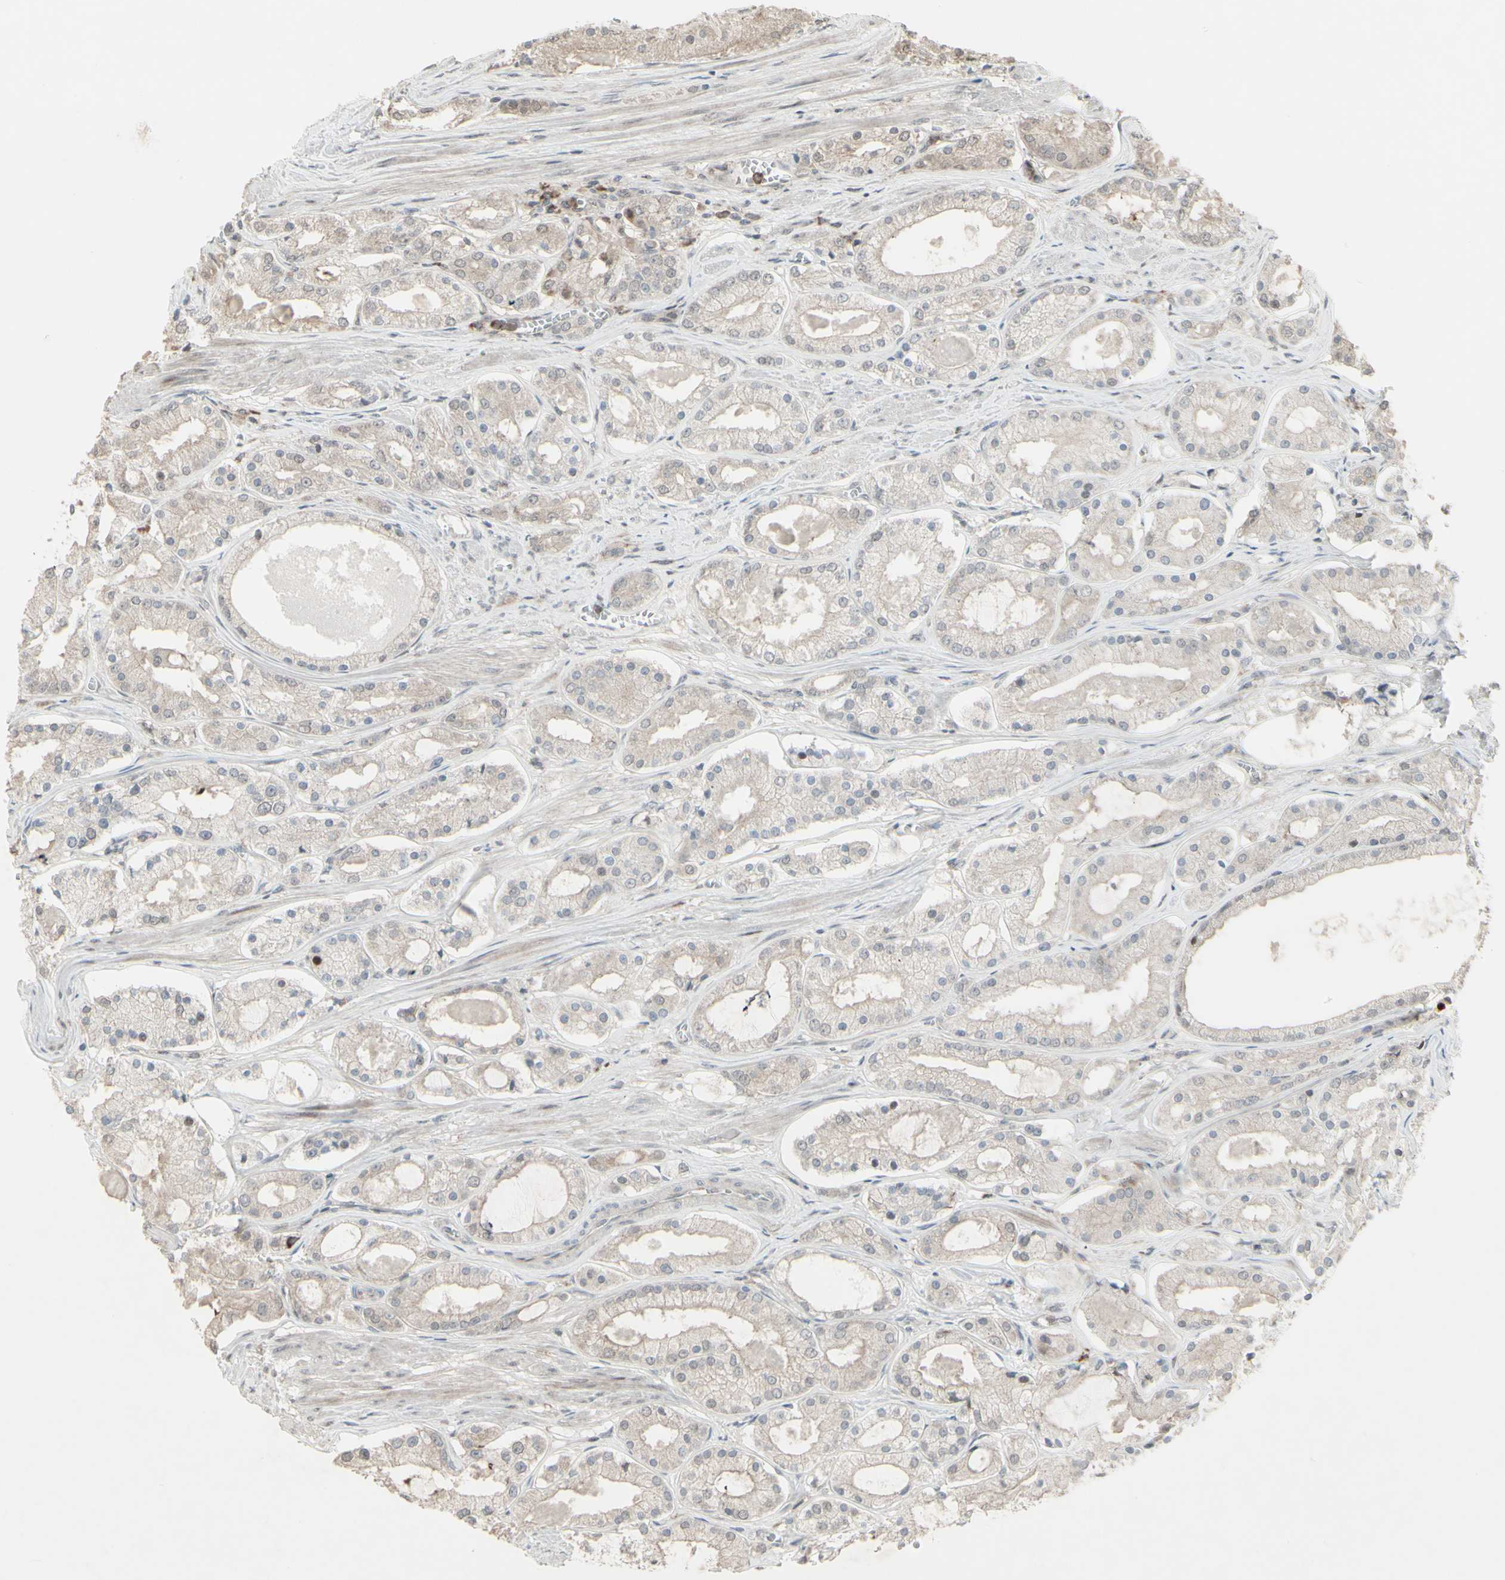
{"staining": {"intensity": "weak", "quantity": ">75%", "location": "cytoplasmic/membranous,nuclear"}, "tissue": "prostate cancer", "cell_type": "Tumor cells", "image_type": "cancer", "snomed": [{"axis": "morphology", "description": "Adenocarcinoma, High grade"}, {"axis": "topography", "description": "Prostate"}], "caption": "This image shows immunohistochemistry staining of human prostate cancer (adenocarcinoma (high-grade)), with low weak cytoplasmic/membranous and nuclear positivity in about >75% of tumor cells.", "gene": "CD33", "patient": {"sex": "male", "age": 66}}